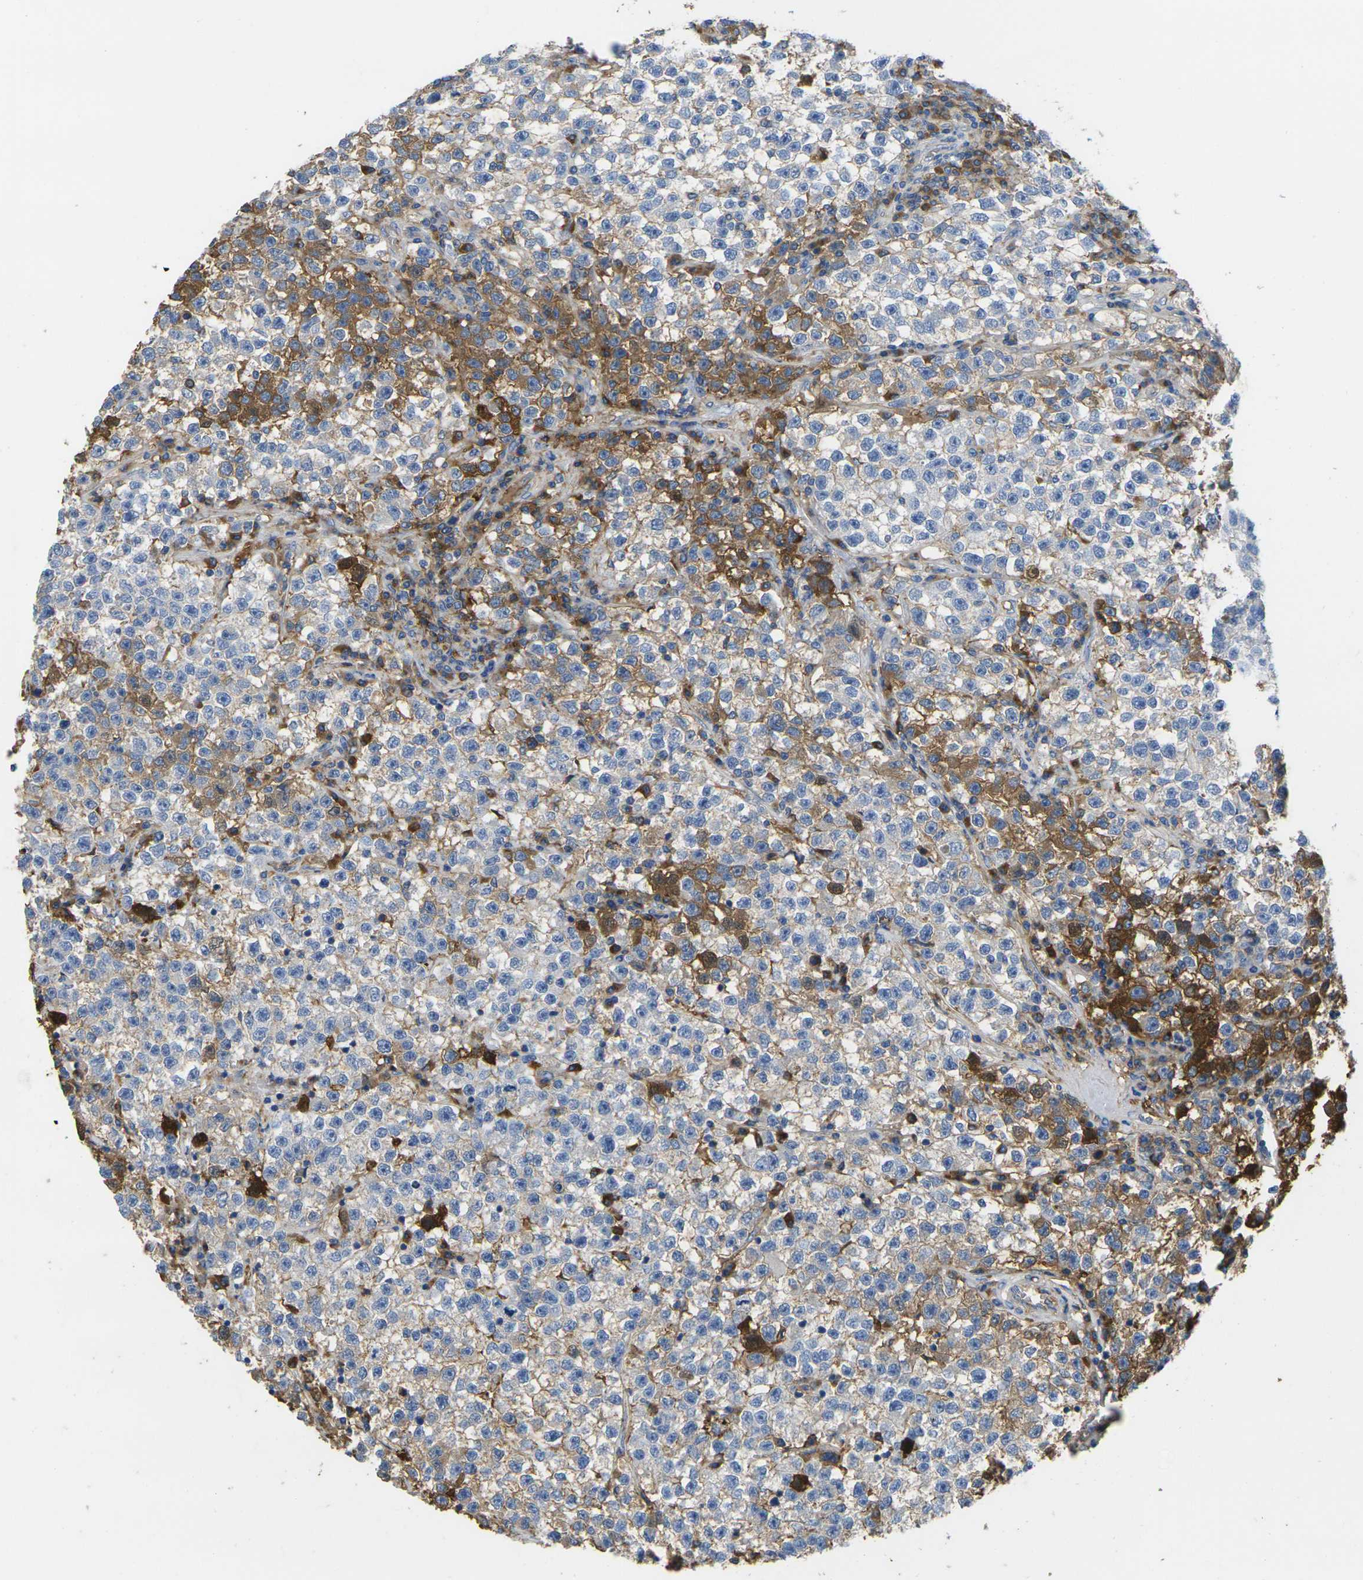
{"staining": {"intensity": "moderate", "quantity": "25%-75%", "location": "cytoplasmic/membranous"}, "tissue": "testis cancer", "cell_type": "Tumor cells", "image_type": "cancer", "snomed": [{"axis": "morphology", "description": "Seminoma, NOS"}, {"axis": "topography", "description": "Testis"}], "caption": "This image shows IHC staining of testis seminoma, with medium moderate cytoplasmic/membranous positivity in approximately 25%-75% of tumor cells.", "gene": "GREM2", "patient": {"sex": "male", "age": 22}}